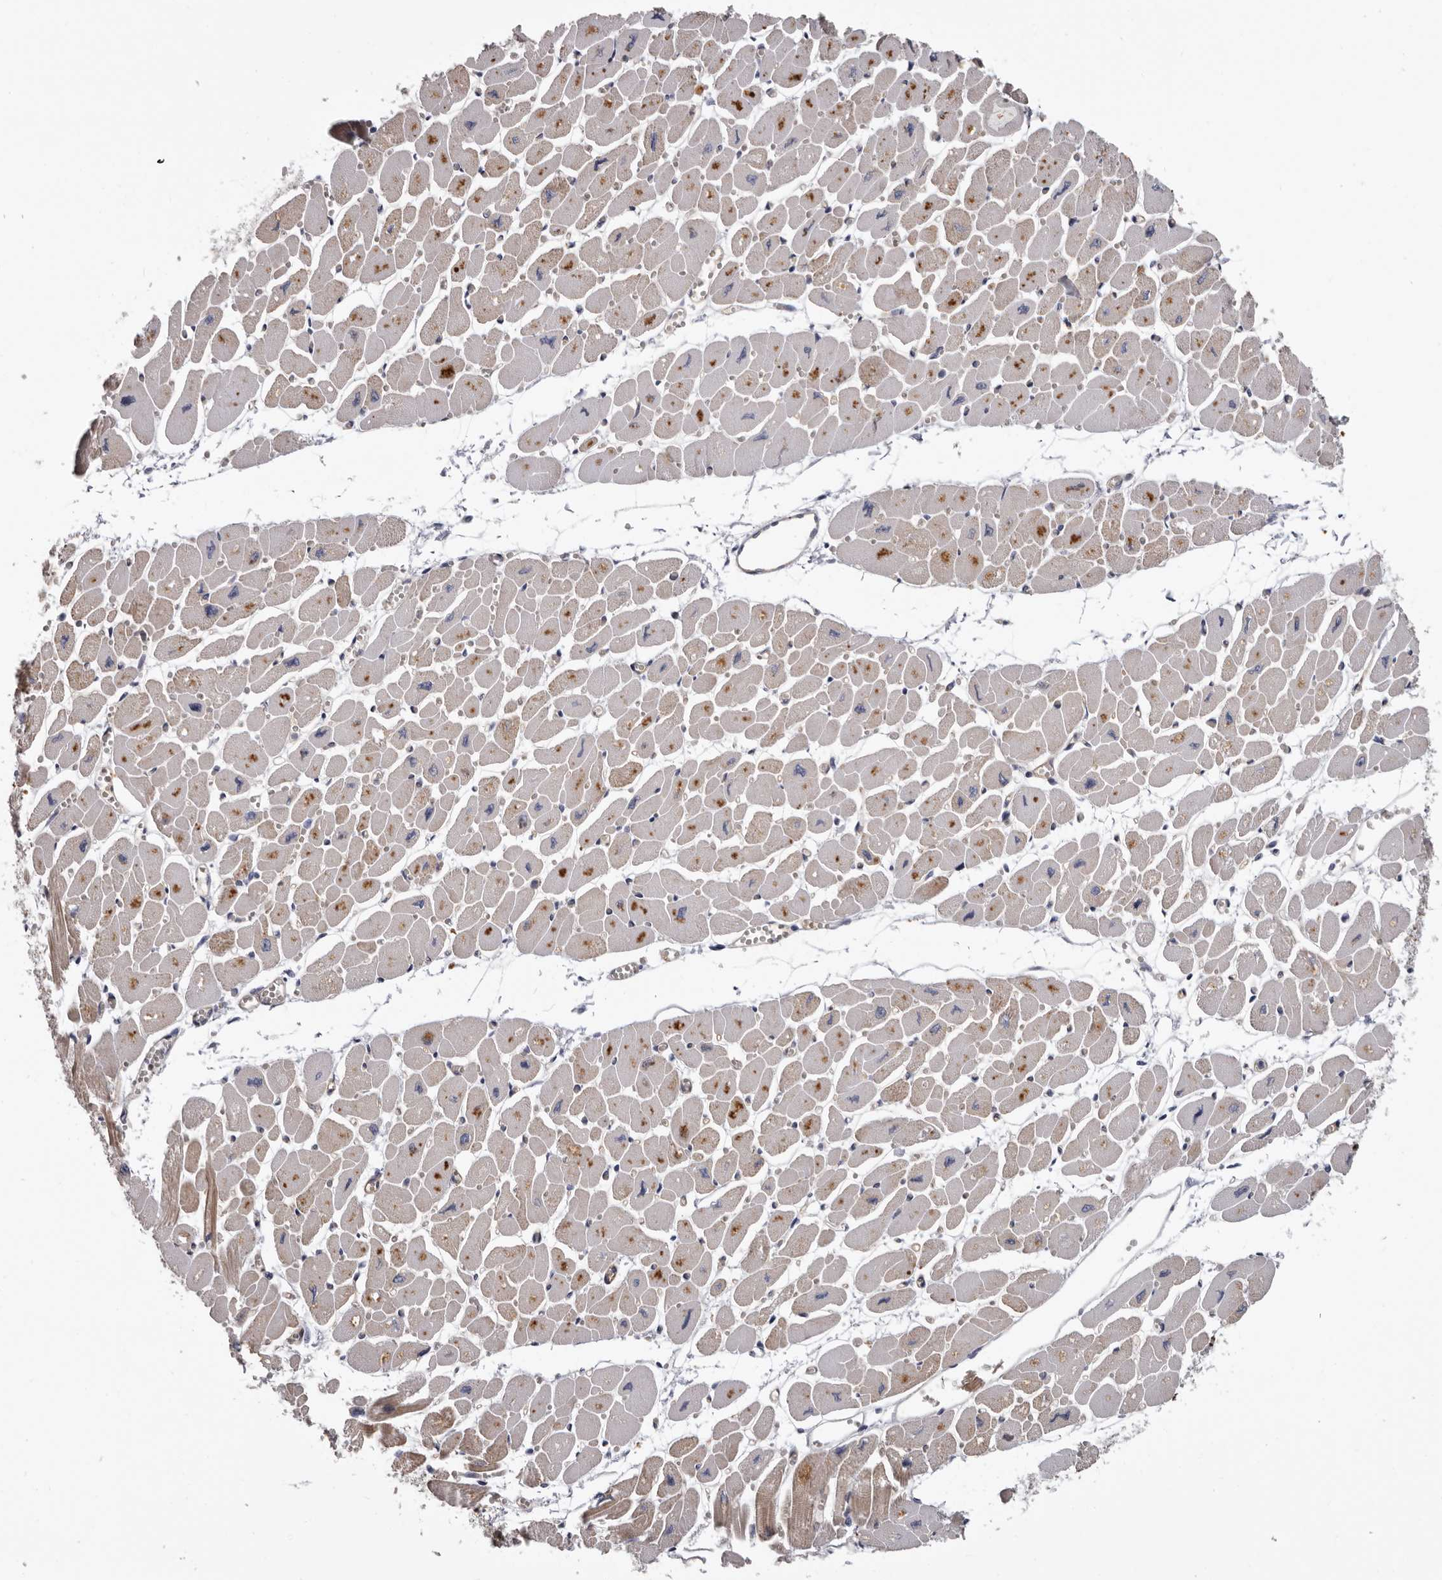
{"staining": {"intensity": "weak", "quantity": ">75%", "location": "cytoplasmic/membranous"}, "tissue": "heart muscle", "cell_type": "Cardiomyocytes", "image_type": "normal", "snomed": [{"axis": "morphology", "description": "Normal tissue, NOS"}, {"axis": "topography", "description": "Heart"}], "caption": "Normal heart muscle reveals weak cytoplasmic/membranous expression in about >75% of cardiomyocytes.", "gene": "ADGRL4", "patient": {"sex": "female", "age": 54}}